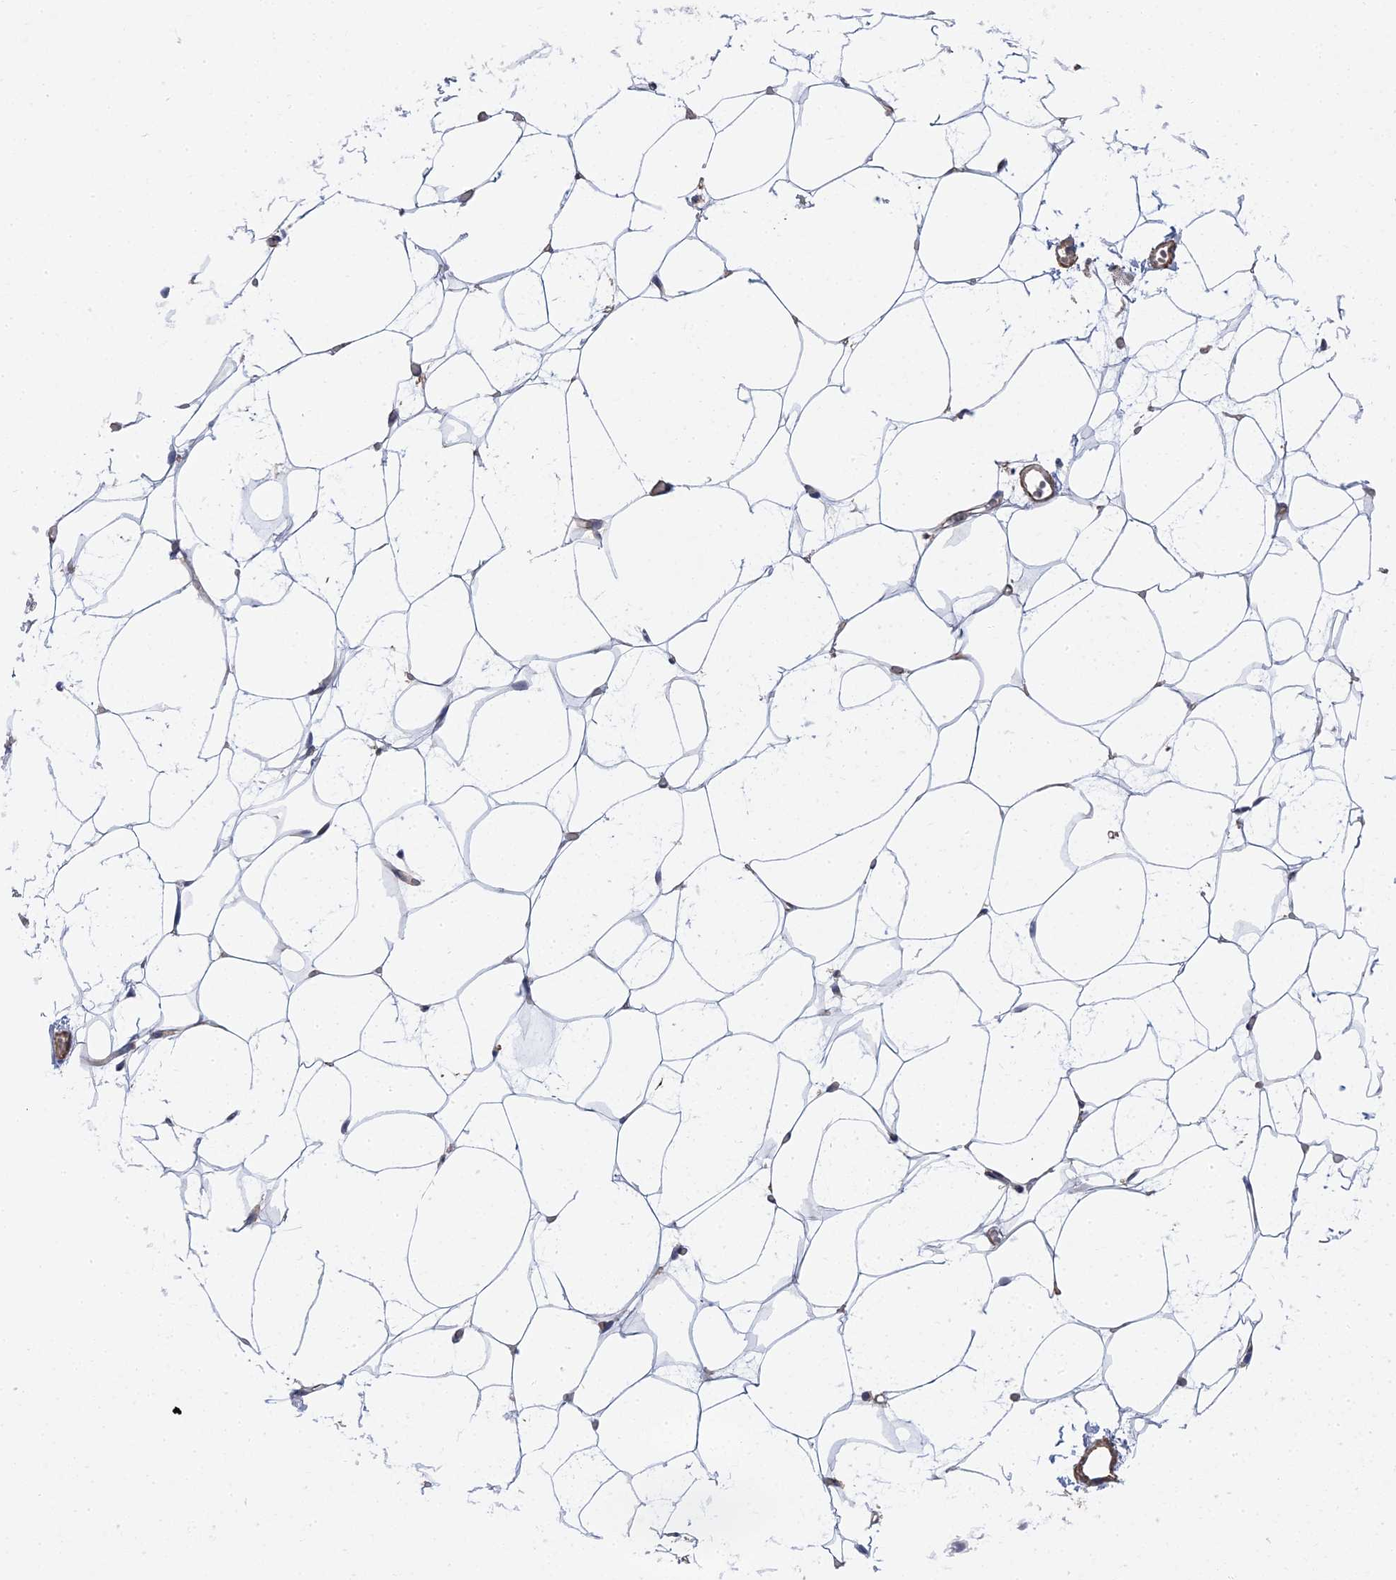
{"staining": {"intensity": "negative", "quantity": "none", "location": "none"}, "tissue": "adipose tissue", "cell_type": "Adipocytes", "image_type": "normal", "snomed": [{"axis": "morphology", "description": "Normal tissue, NOS"}, {"axis": "topography", "description": "Breast"}], "caption": "Immunohistochemistry histopathology image of unremarkable adipose tissue: adipose tissue stained with DAB reveals no significant protein staining in adipocytes. Nuclei are stained in blue.", "gene": "STRA6", "patient": {"sex": "female", "age": 23}}